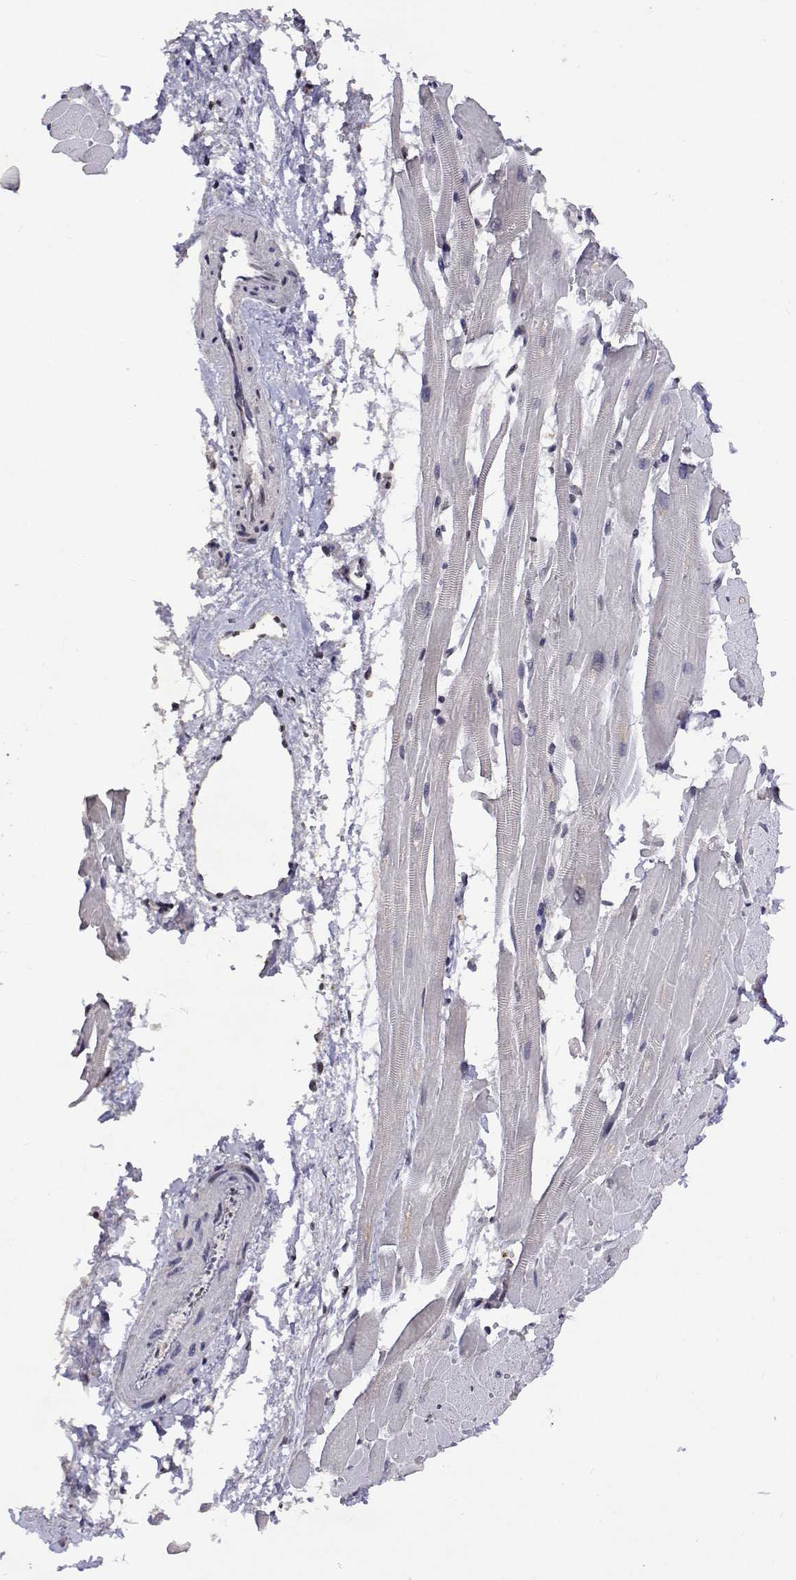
{"staining": {"intensity": "weak", "quantity": "25%-75%", "location": "nuclear"}, "tissue": "heart muscle", "cell_type": "Cardiomyocytes", "image_type": "normal", "snomed": [{"axis": "morphology", "description": "Normal tissue, NOS"}, {"axis": "topography", "description": "Heart"}], "caption": "Weak nuclear staining for a protein is seen in about 25%-75% of cardiomyocytes of normal heart muscle using immunohistochemistry (IHC).", "gene": "HNRNPA0", "patient": {"sex": "male", "age": 37}}